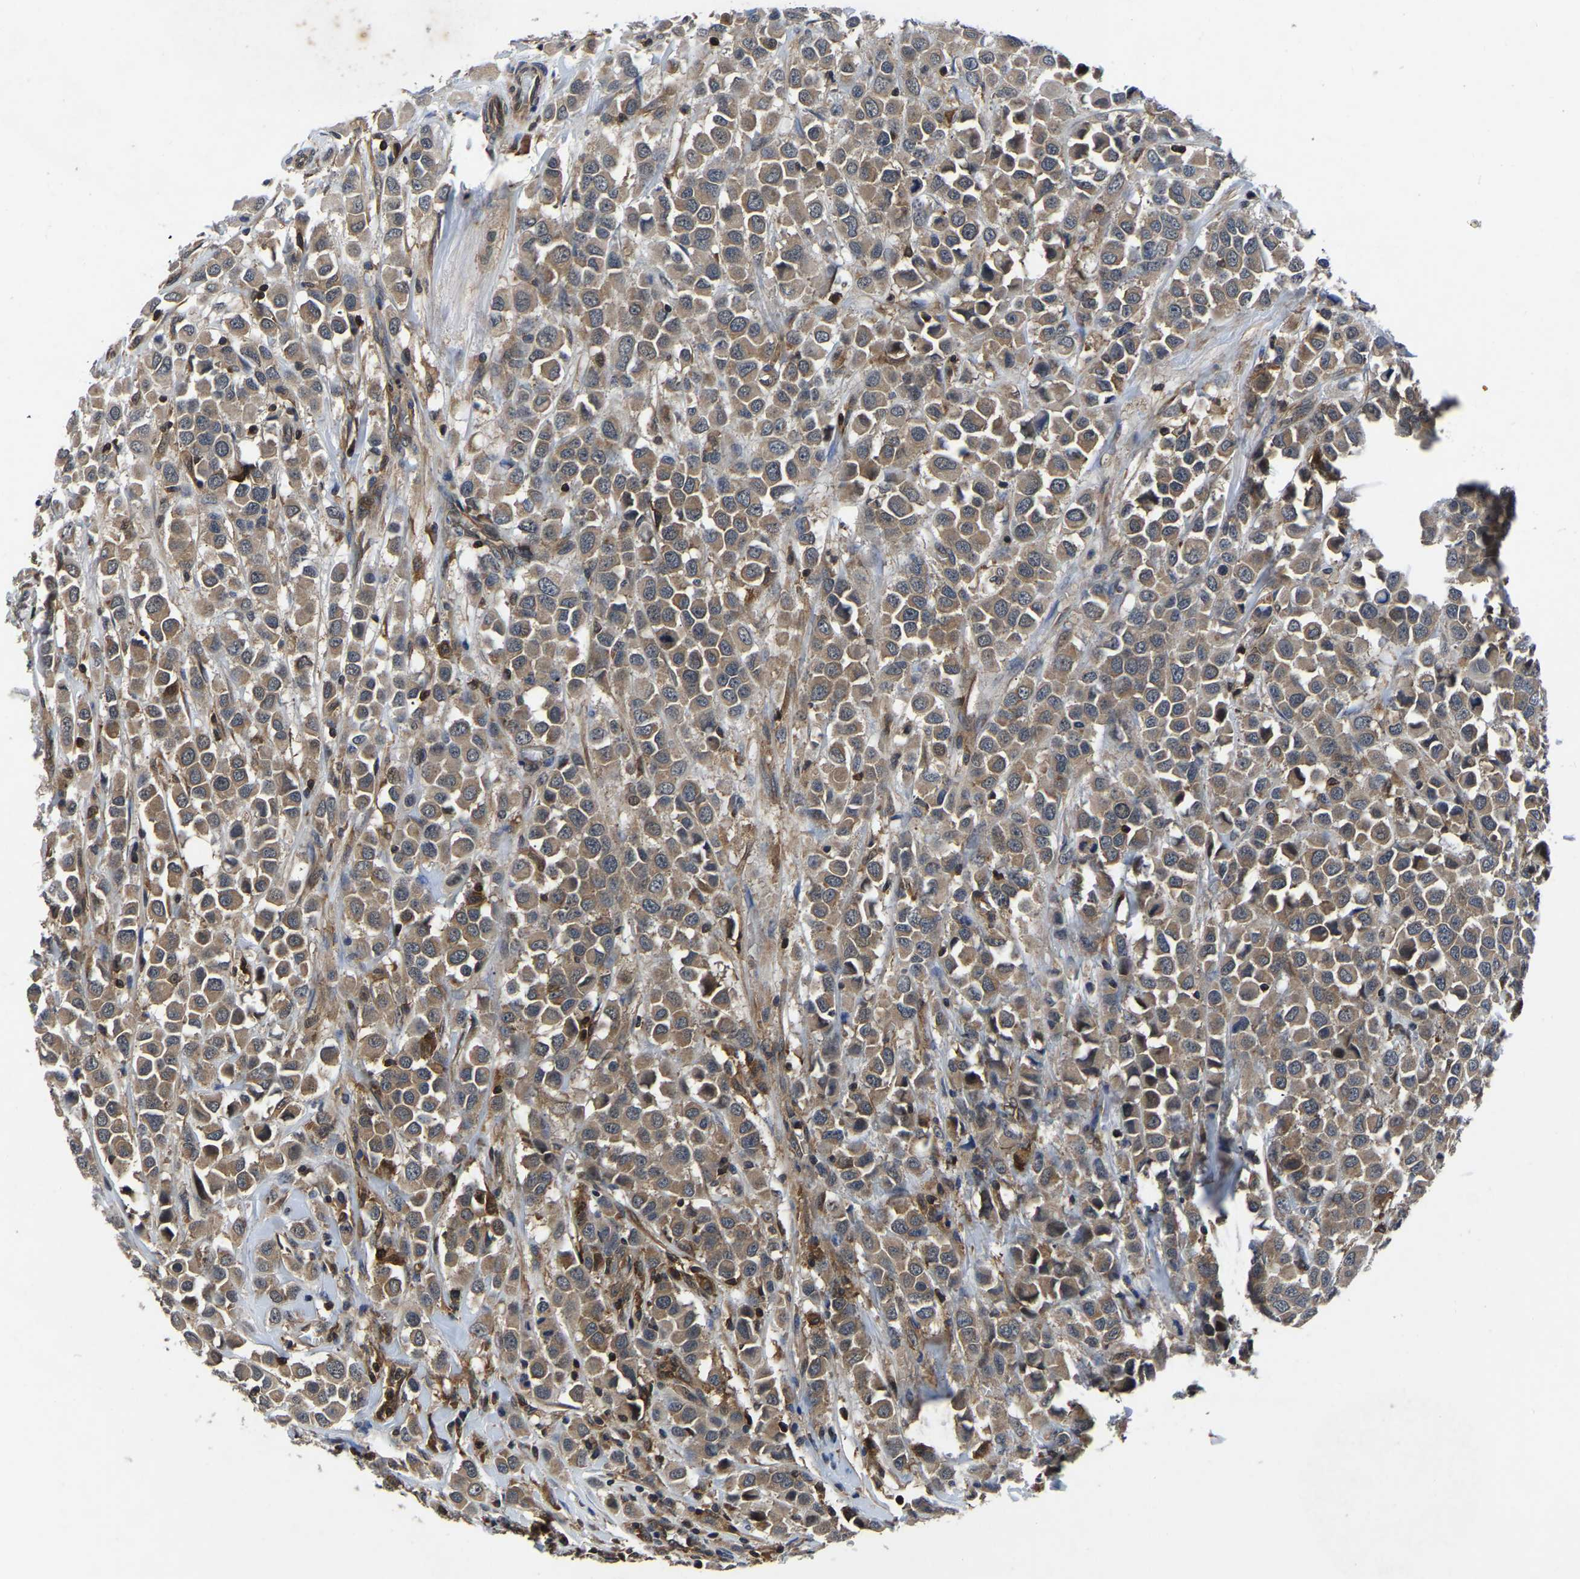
{"staining": {"intensity": "moderate", "quantity": ">75%", "location": "cytoplasmic/membranous"}, "tissue": "breast cancer", "cell_type": "Tumor cells", "image_type": "cancer", "snomed": [{"axis": "morphology", "description": "Duct carcinoma"}, {"axis": "topography", "description": "Breast"}], "caption": "Breast cancer stained for a protein (brown) shows moderate cytoplasmic/membranous positive staining in approximately >75% of tumor cells.", "gene": "FGD5", "patient": {"sex": "female", "age": 61}}